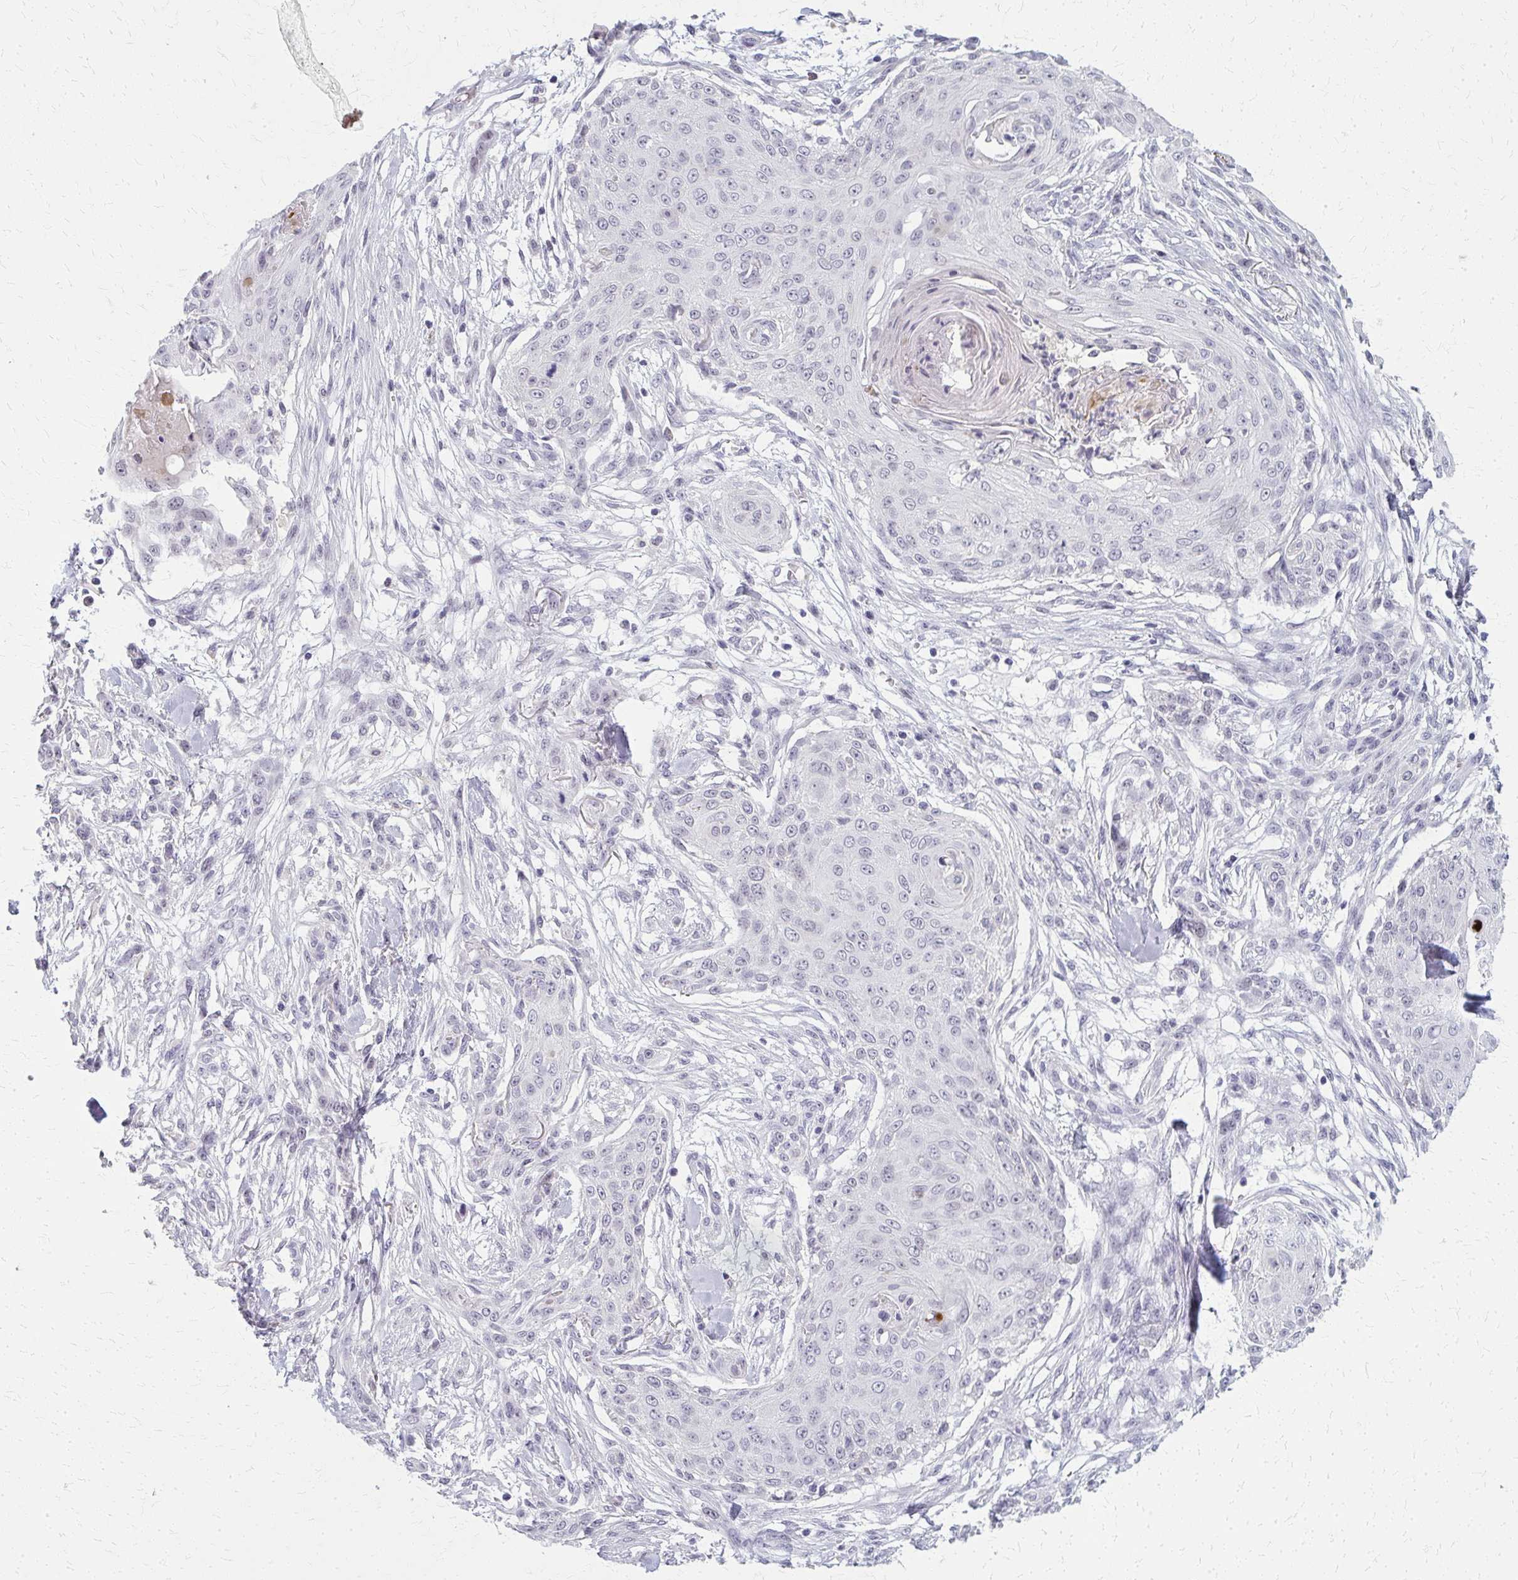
{"staining": {"intensity": "negative", "quantity": "none", "location": "none"}, "tissue": "skin cancer", "cell_type": "Tumor cells", "image_type": "cancer", "snomed": [{"axis": "morphology", "description": "Squamous cell carcinoma, NOS"}, {"axis": "topography", "description": "Skin"}], "caption": "High power microscopy histopathology image of an immunohistochemistry image of squamous cell carcinoma (skin), revealing no significant positivity in tumor cells.", "gene": "CASQ2", "patient": {"sex": "female", "age": 59}}